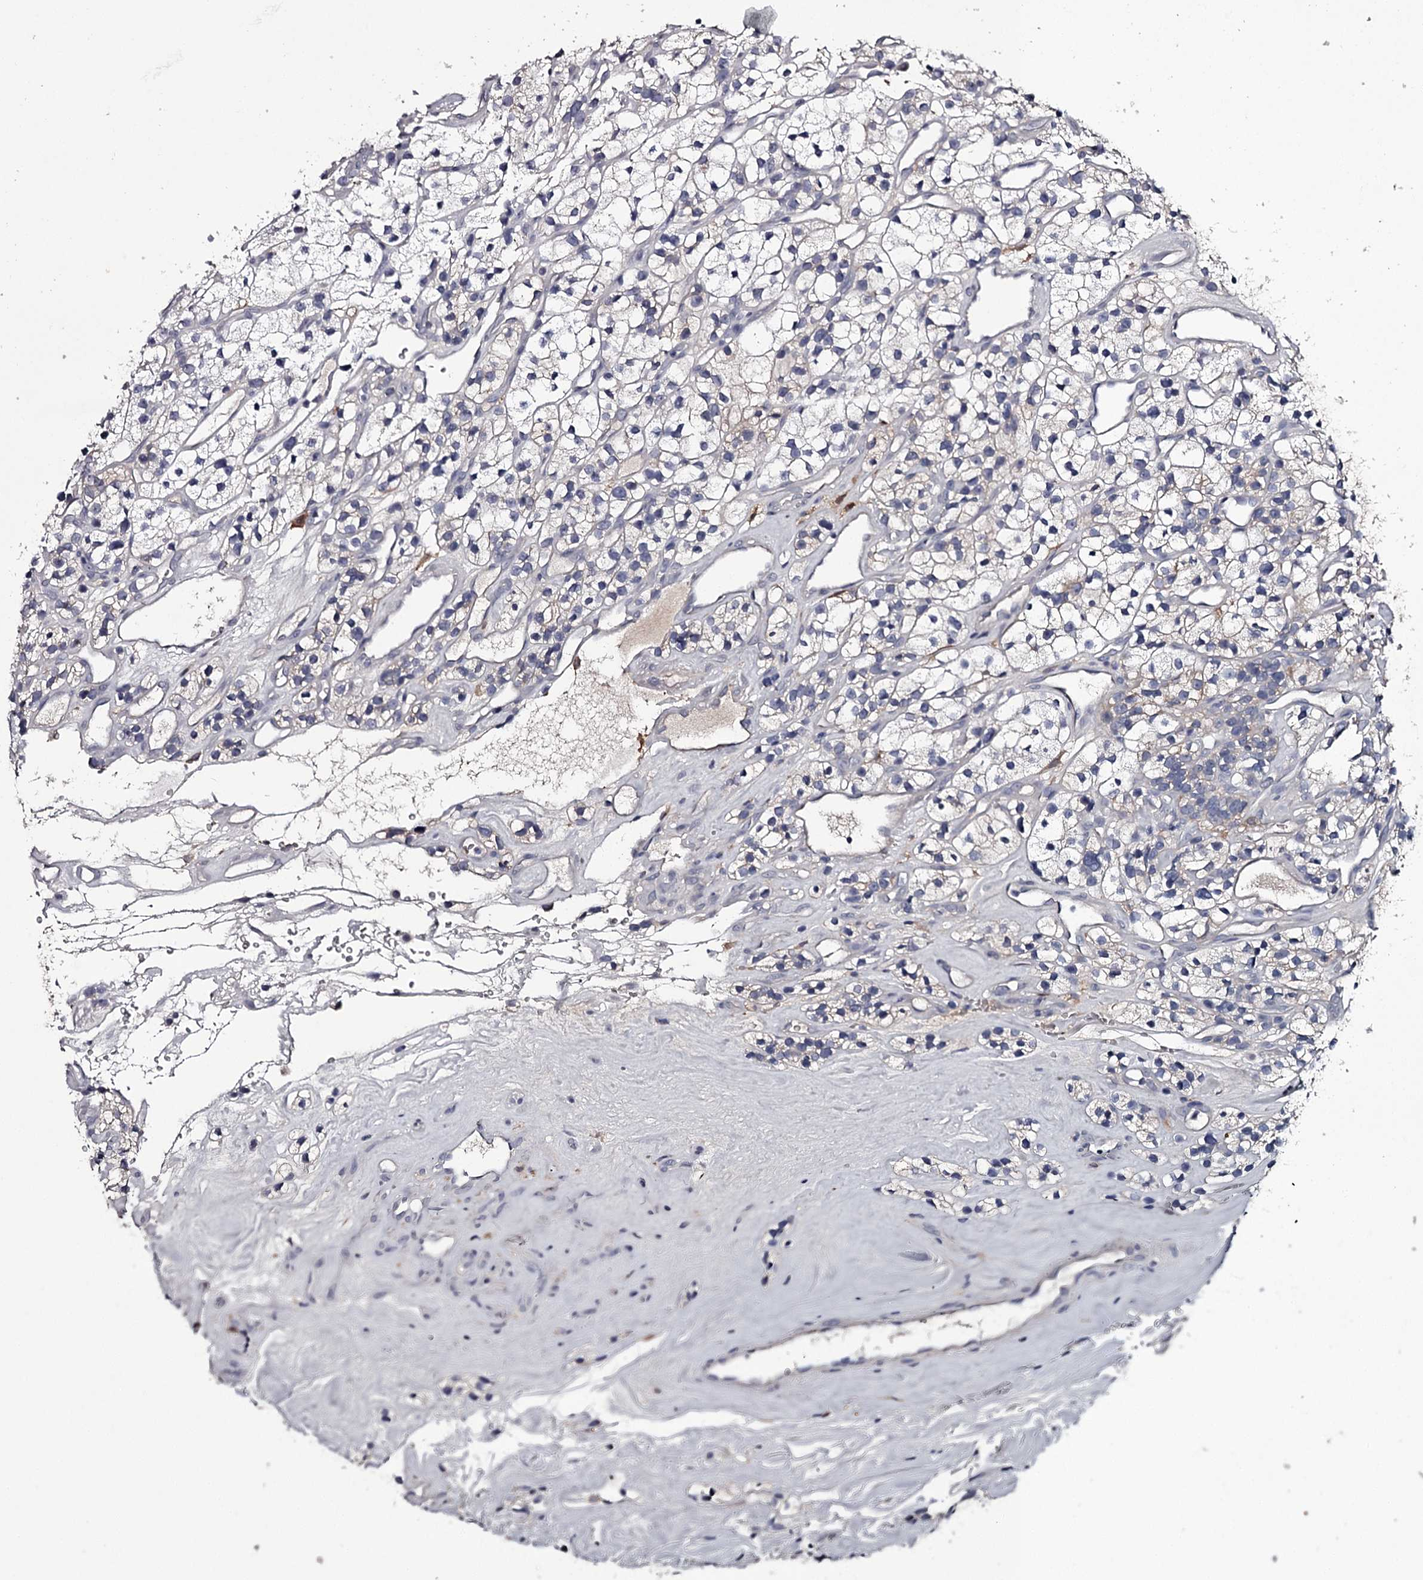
{"staining": {"intensity": "negative", "quantity": "none", "location": "none"}, "tissue": "renal cancer", "cell_type": "Tumor cells", "image_type": "cancer", "snomed": [{"axis": "morphology", "description": "Adenocarcinoma, NOS"}, {"axis": "topography", "description": "Kidney"}], "caption": "Micrograph shows no protein staining in tumor cells of renal cancer (adenocarcinoma) tissue.", "gene": "FDXACB1", "patient": {"sex": "female", "age": 57}}